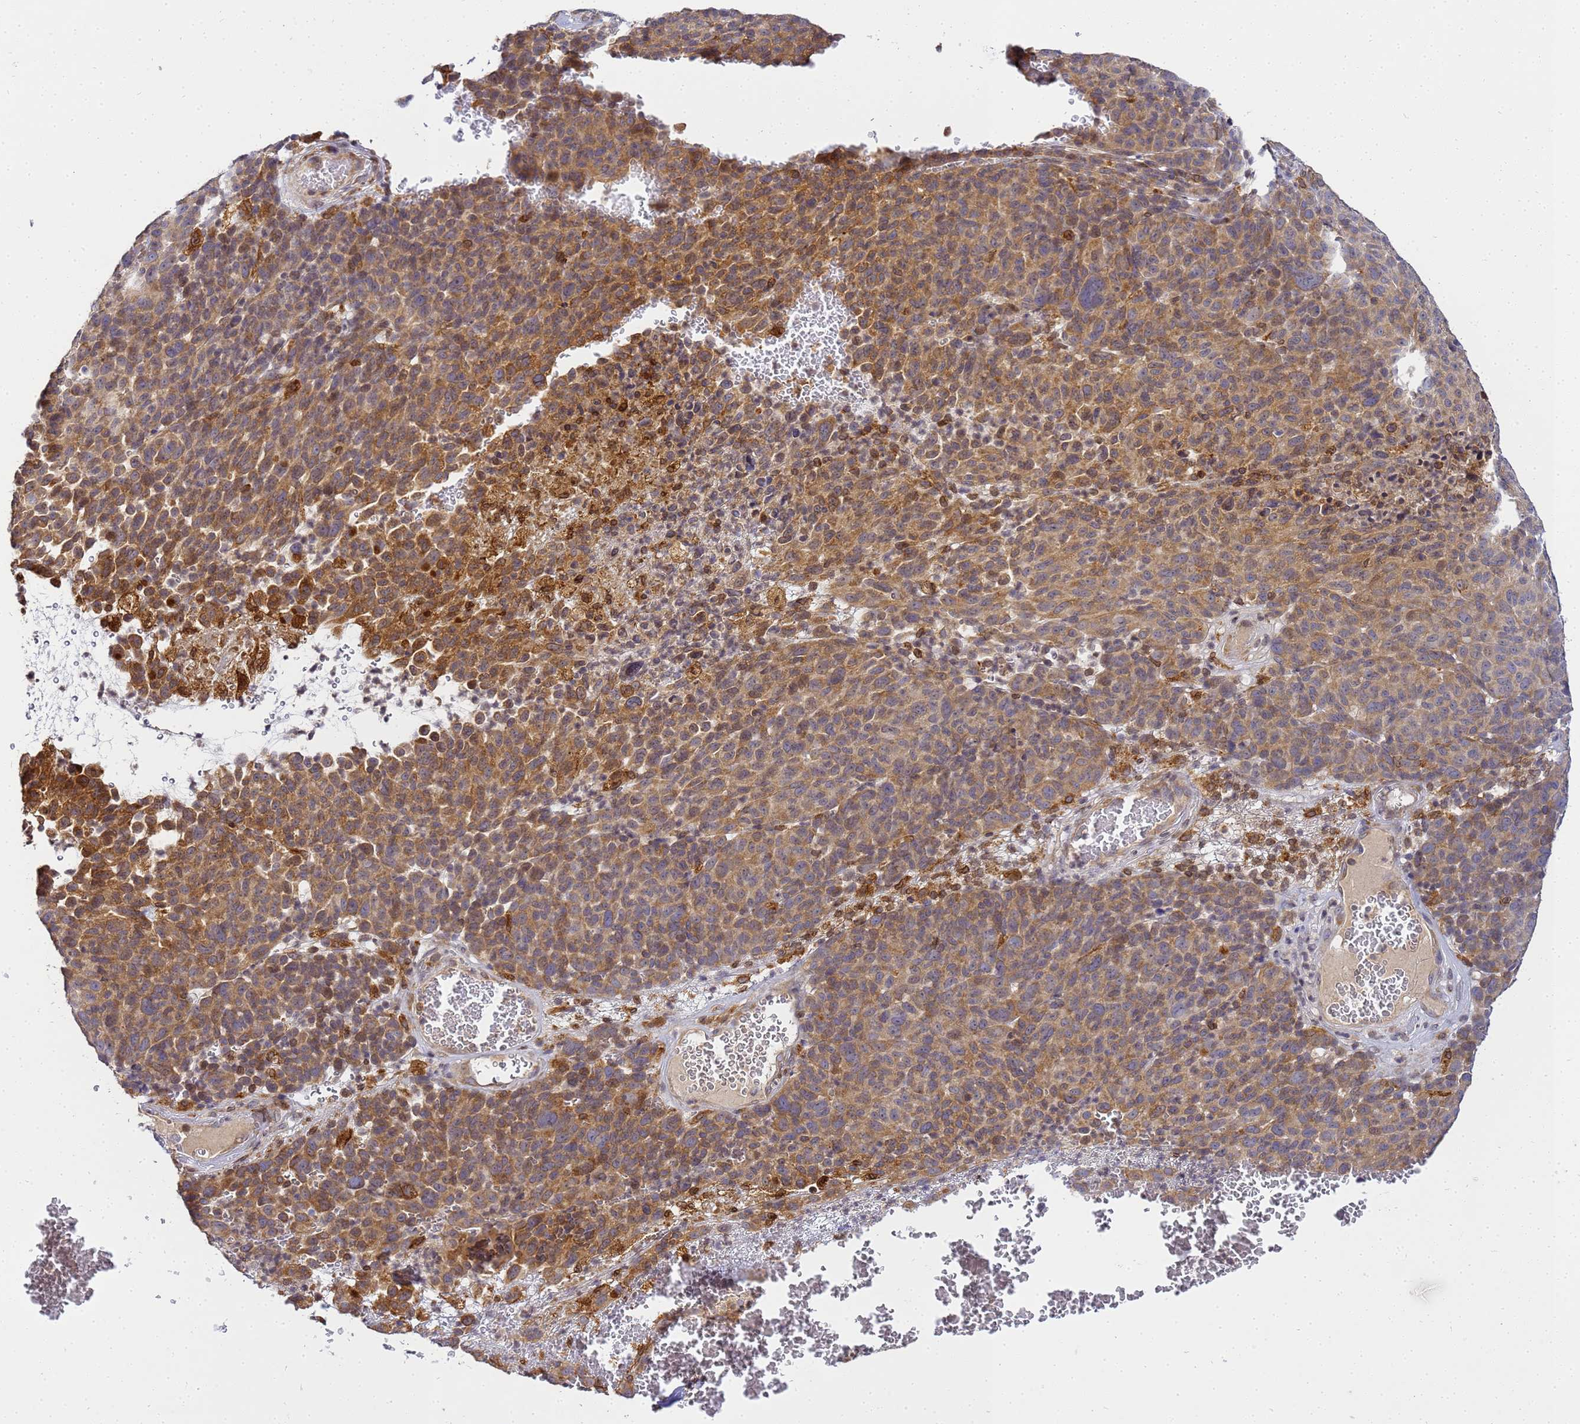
{"staining": {"intensity": "moderate", "quantity": ">75%", "location": "cytoplasmic/membranous"}, "tissue": "melanoma", "cell_type": "Tumor cells", "image_type": "cancer", "snomed": [{"axis": "morphology", "description": "Malignant melanoma, NOS"}, {"axis": "topography", "description": "Skin"}], "caption": "Melanoma stained for a protein shows moderate cytoplasmic/membranous positivity in tumor cells.", "gene": "ADPGK", "patient": {"sex": "male", "age": 49}}